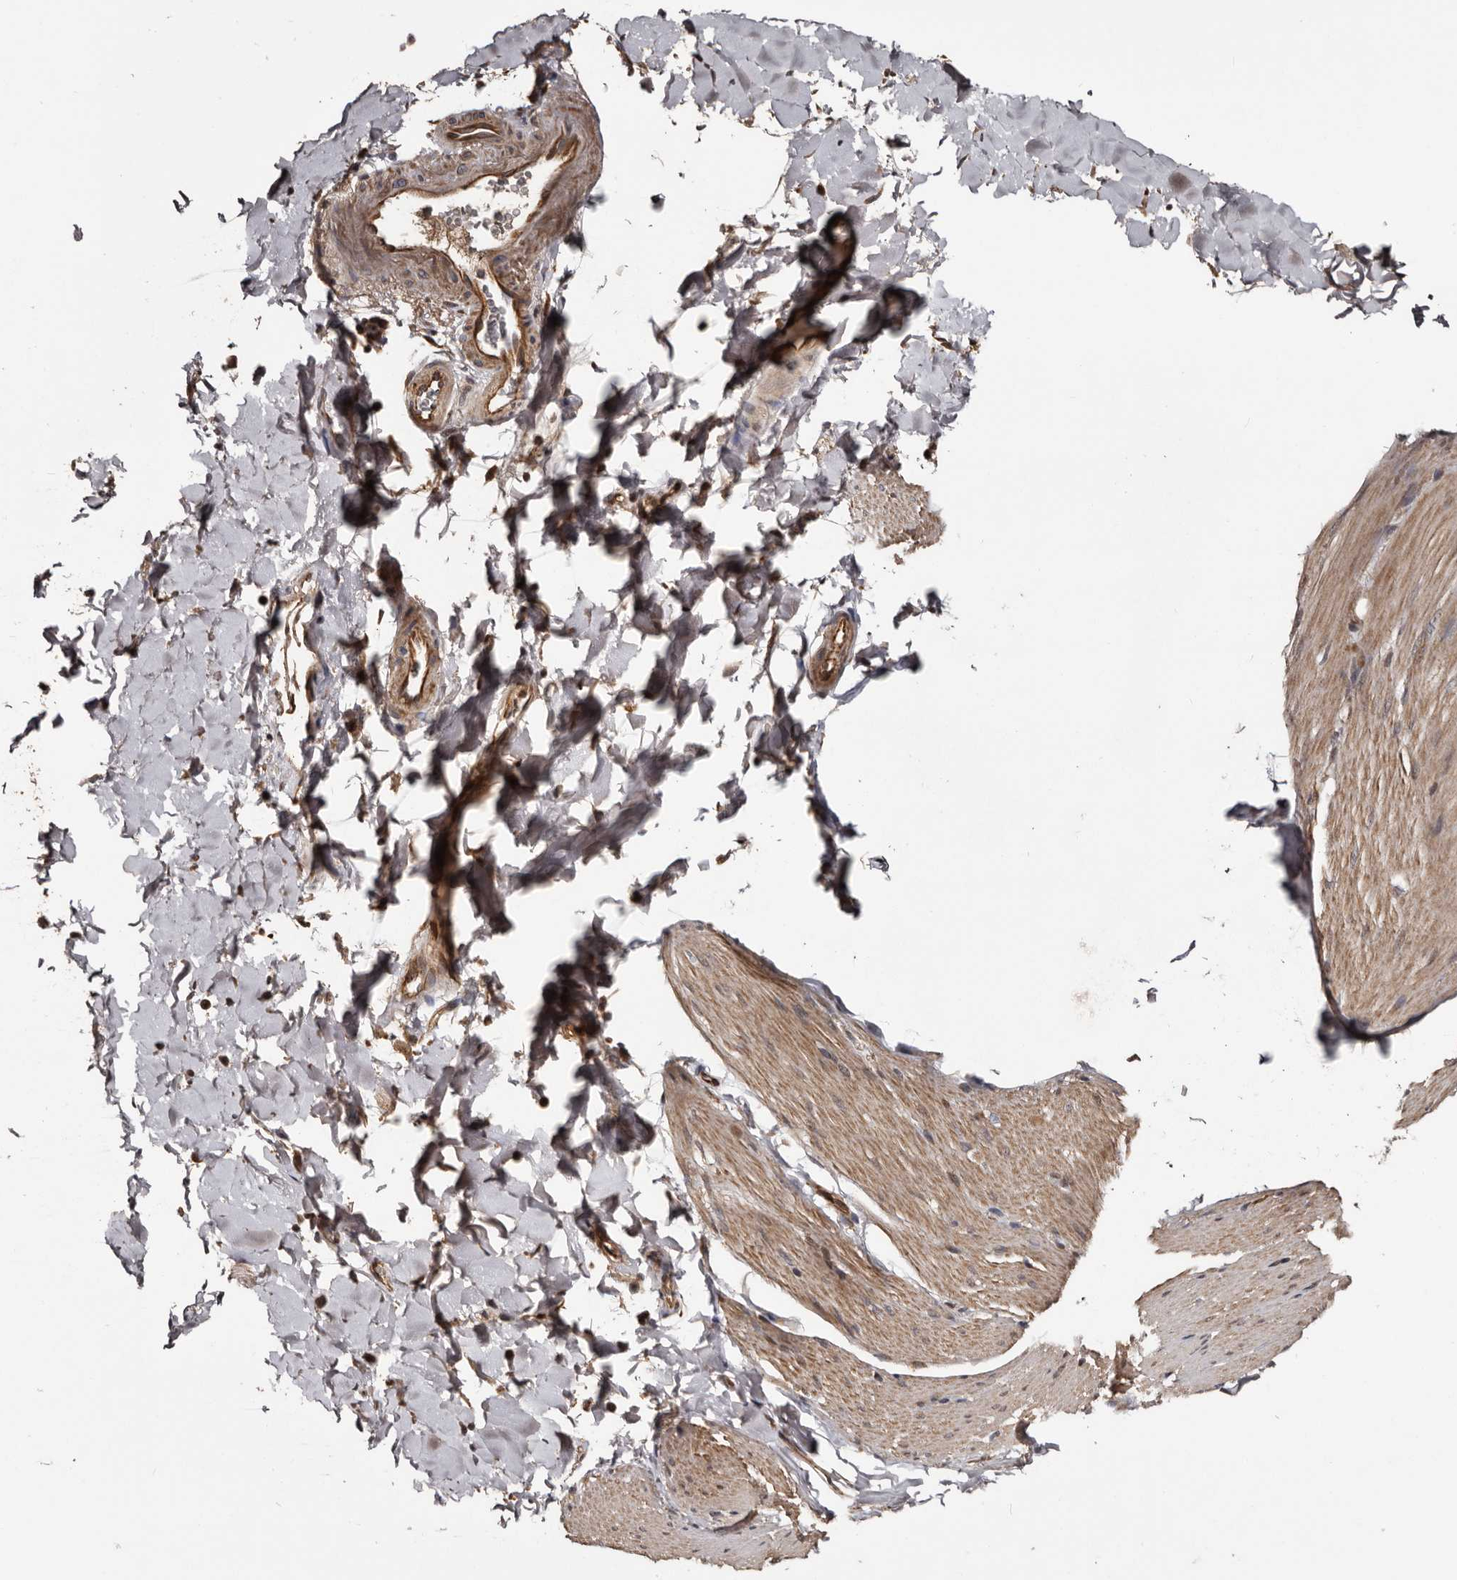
{"staining": {"intensity": "moderate", "quantity": "25%-75%", "location": "cytoplasmic/membranous"}, "tissue": "smooth muscle", "cell_type": "Smooth muscle cells", "image_type": "normal", "snomed": [{"axis": "morphology", "description": "Normal tissue, NOS"}, {"axis": "topography", "description": "Smooth muscle"}, {"axis": "topography", "description": "Small intestine"}], "caption": "Immunohistochemical staining of normal smooth muscle reveals 25%-75% levels of moderate cytoplasmic/membranous protein expression in approximately 25%-75% of smooth muscle cells. The staining is performed using DAB (3,3'-diaminobenzidine) brown chromogen to label protein expression. The nuclei are counter-stained blue using hematoxylin.", "gene": "SERTAD4", "patient": {"sex": "female", "age": 84}}